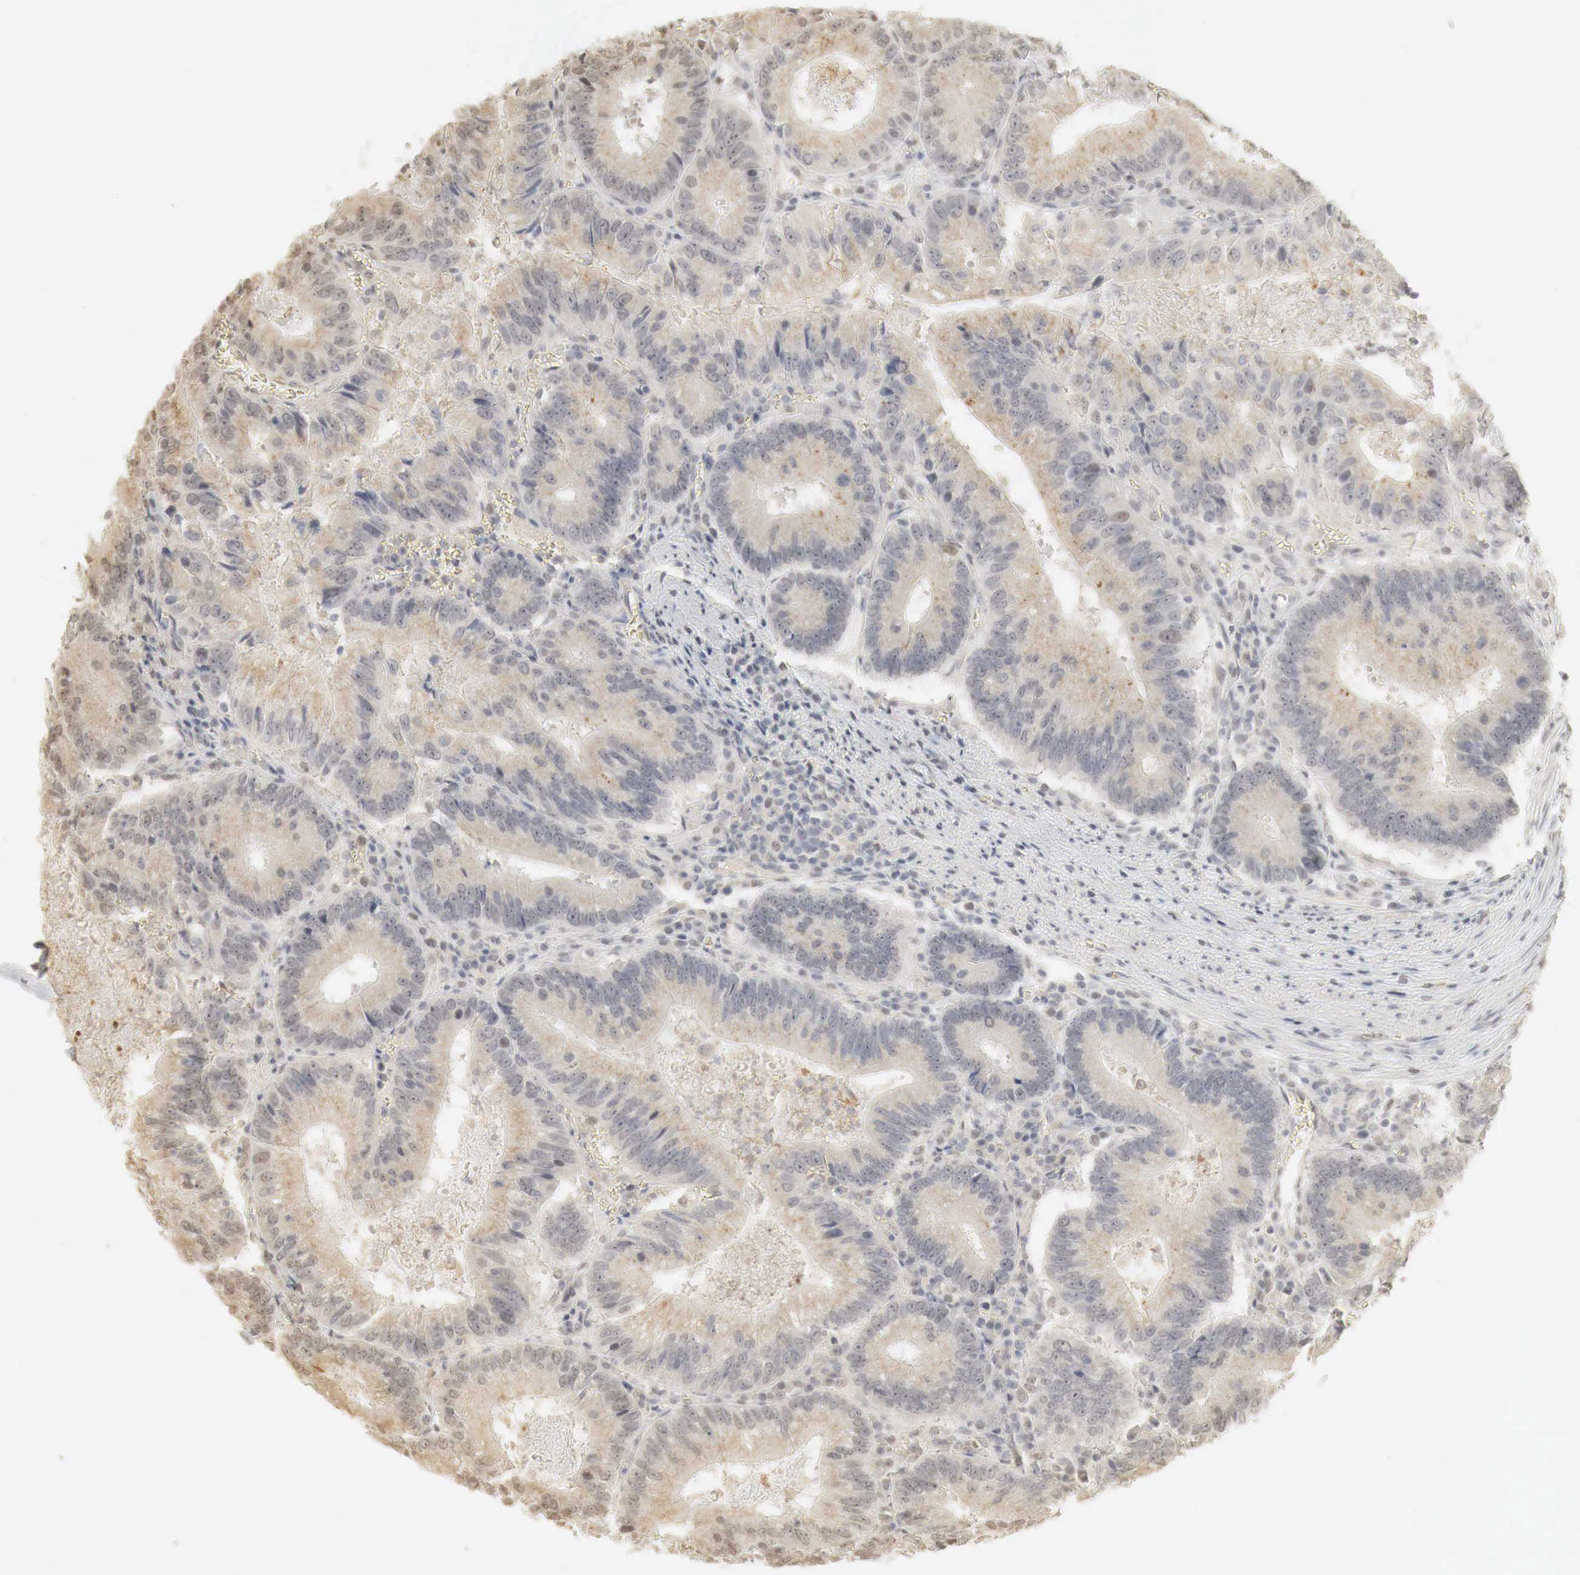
{"staining": {"intensity": "weak", "quantity": "25%-75%", "location": "cytoplasmic/membranous"}, "tissue": "colorectal cancer", "cell_type": "Tumor cells", "image_type": "cancer", "snomed": [{"axis": "morphology", "description": "Adenocarcinoma, NOS"}, {"axis": "topography", "description": "Rectum"}], "caption": "Immunohistochemistry (IHC) (DAB) staining of human colorectal cancer (adenocarcinoma) displays weak cytoplasmic/membranous protein expression in about 25%-75% of tumor cells.", "gene": "ERBB4", "patient": {"sex": "female", "age": 81}}